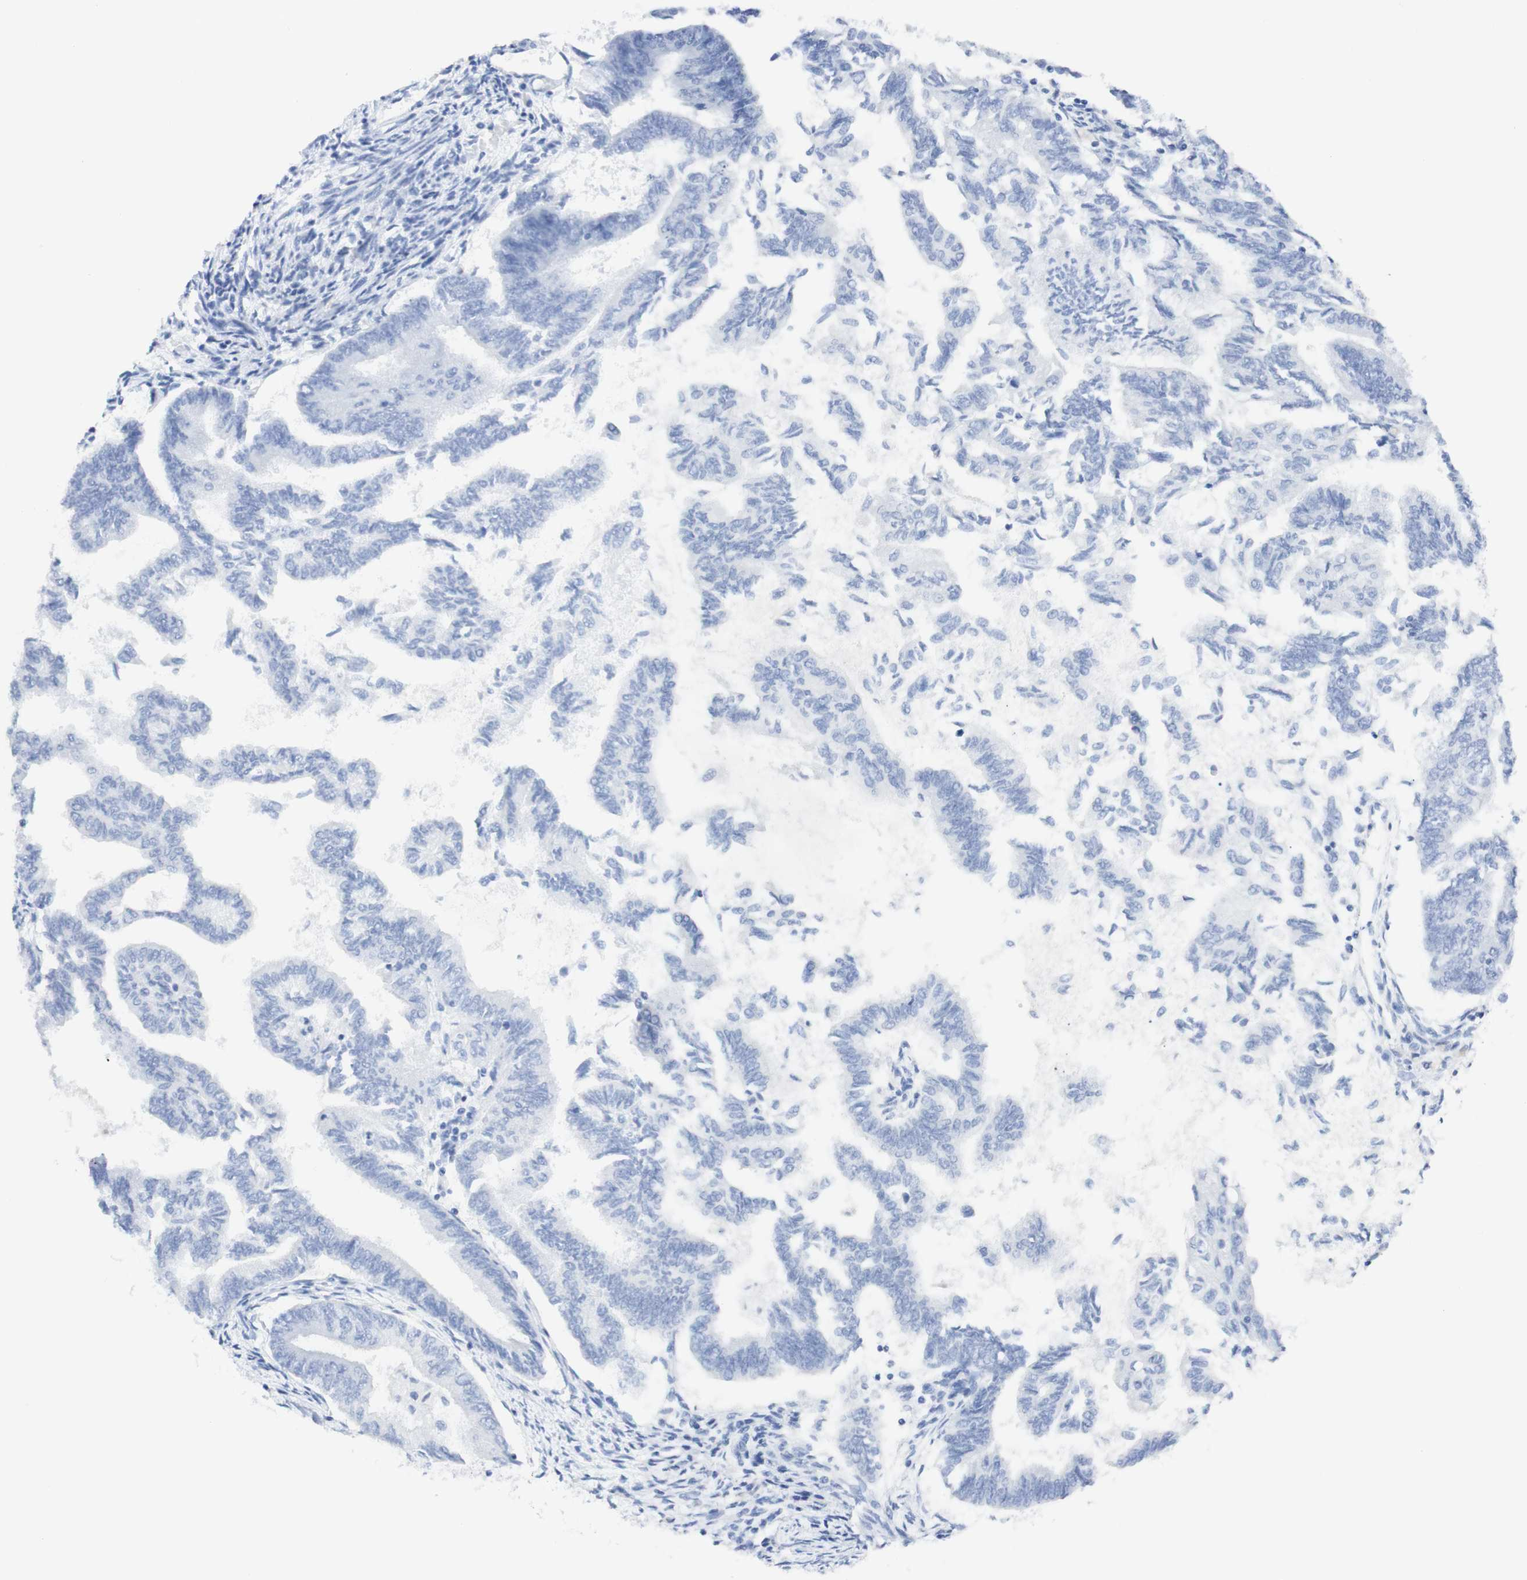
{"staining": {"intensity": "negative", "quantity": "none", "location": "none"}, "tissue": "endometrial cancer", "cell_type": "Tumor cells", "image_type": "cancer", "snomed": [{"axis": "morphology", "description": "Adenocarcinoma, NOS"}, {"axis": "topography", "description": "Endometrium"}], "caption": "An immunohistochemistry histopathology image of endometrial adenocarcinoma is shown. There is no staining in tumor cells of endometrial adenocarcinoma. Brightfield microscopy of immunohistochemistry stained with DAB (brown) and hematoxylin (blue), captured at high magnification.", "gene": "TPO", "patient": {"sex": "female", "age": 86}}